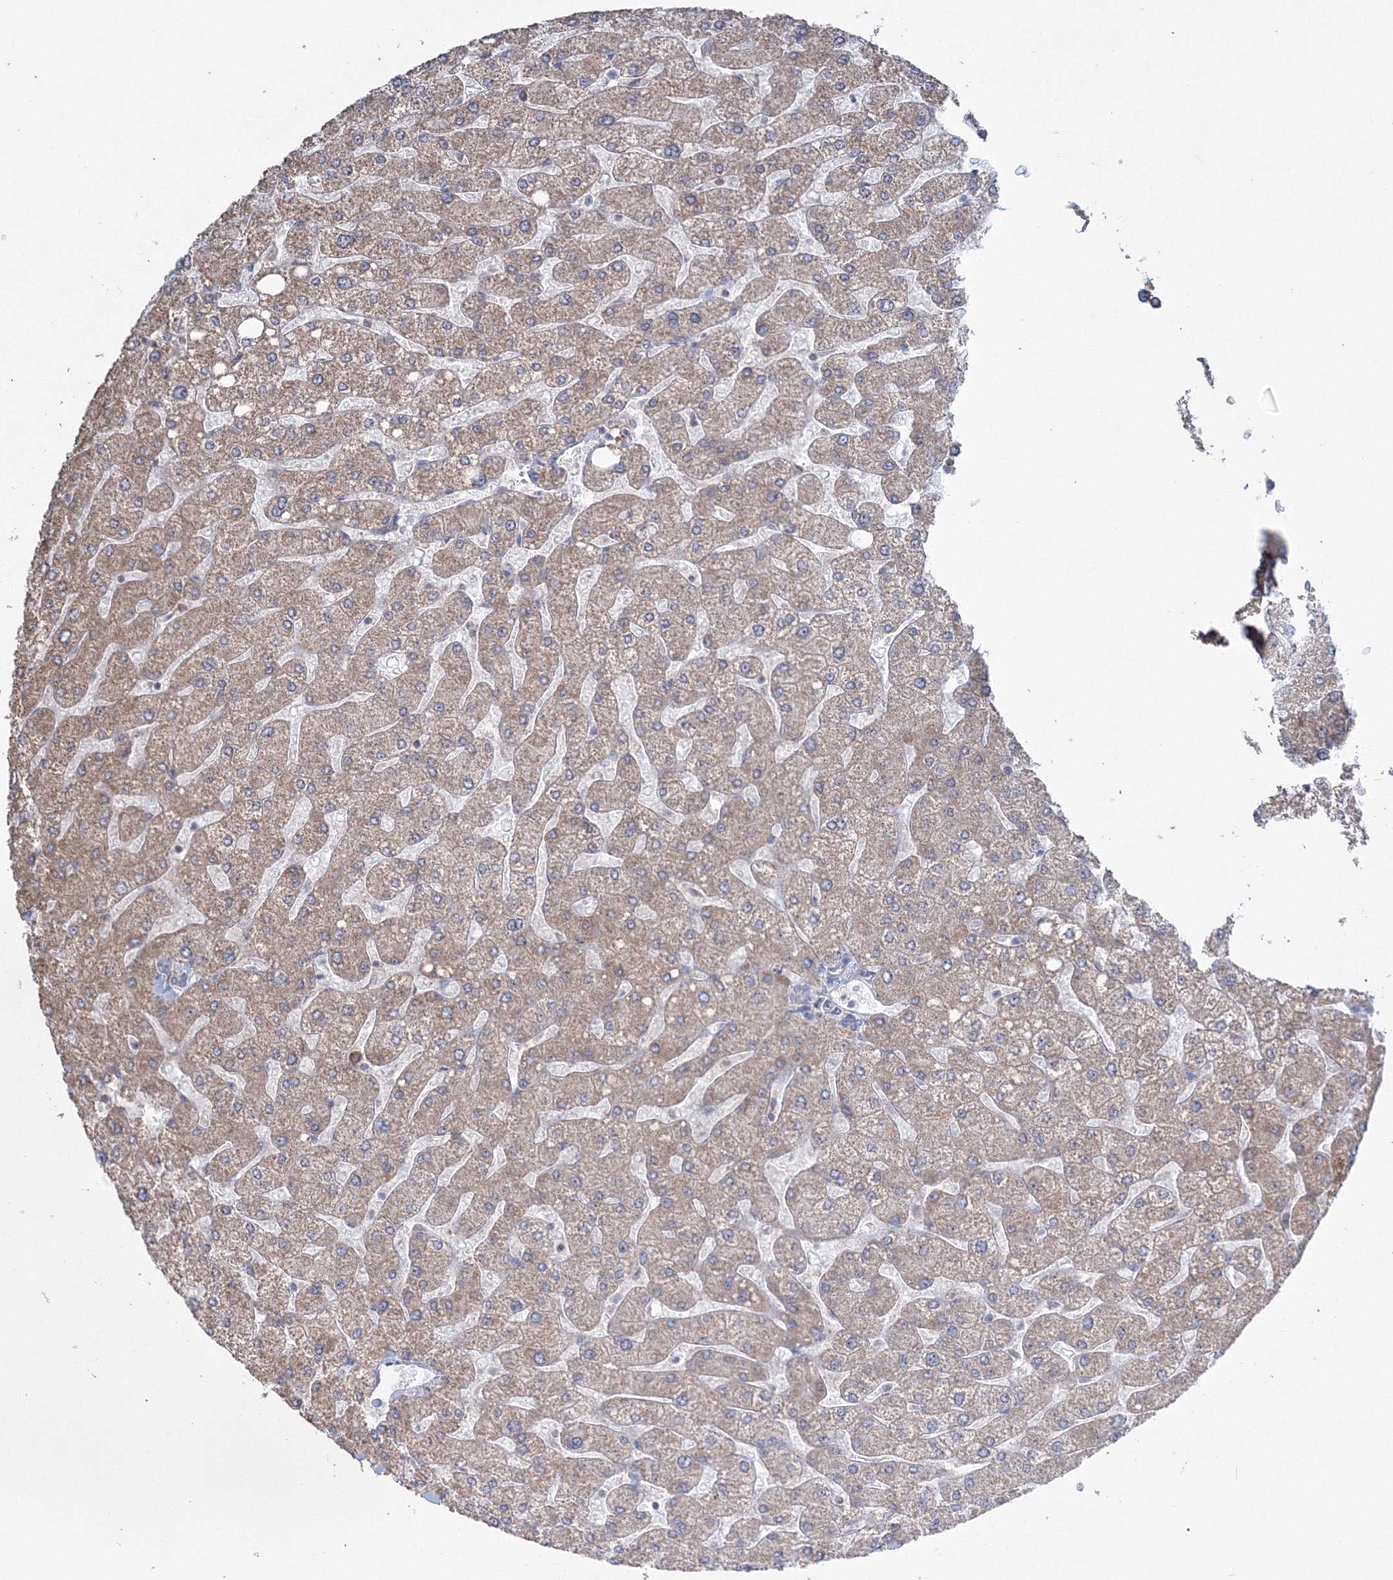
{"staining": {"intensity": "weak", "quantity": "25%-75%", "location": "cytoplasmic/membranous"}, "tissue": "liver", "cell_type": "Cholangiocytes", "image_type": "normal", "snomed": [{"axis": "morphology", "description": "Normal tissue, NOS"}, {"axis": "topography", "description": "Liver"}], "caption": "Immunohistochemistry (DAB (3,3'-diaminobenzidine)) staining of benign liver demonstrates weak cytoplasmic/membranous protein expression in about 25%-75% of cholangiocytes.", "gene": "PEX13", "patient": {"sex": "male", "age": 55}}